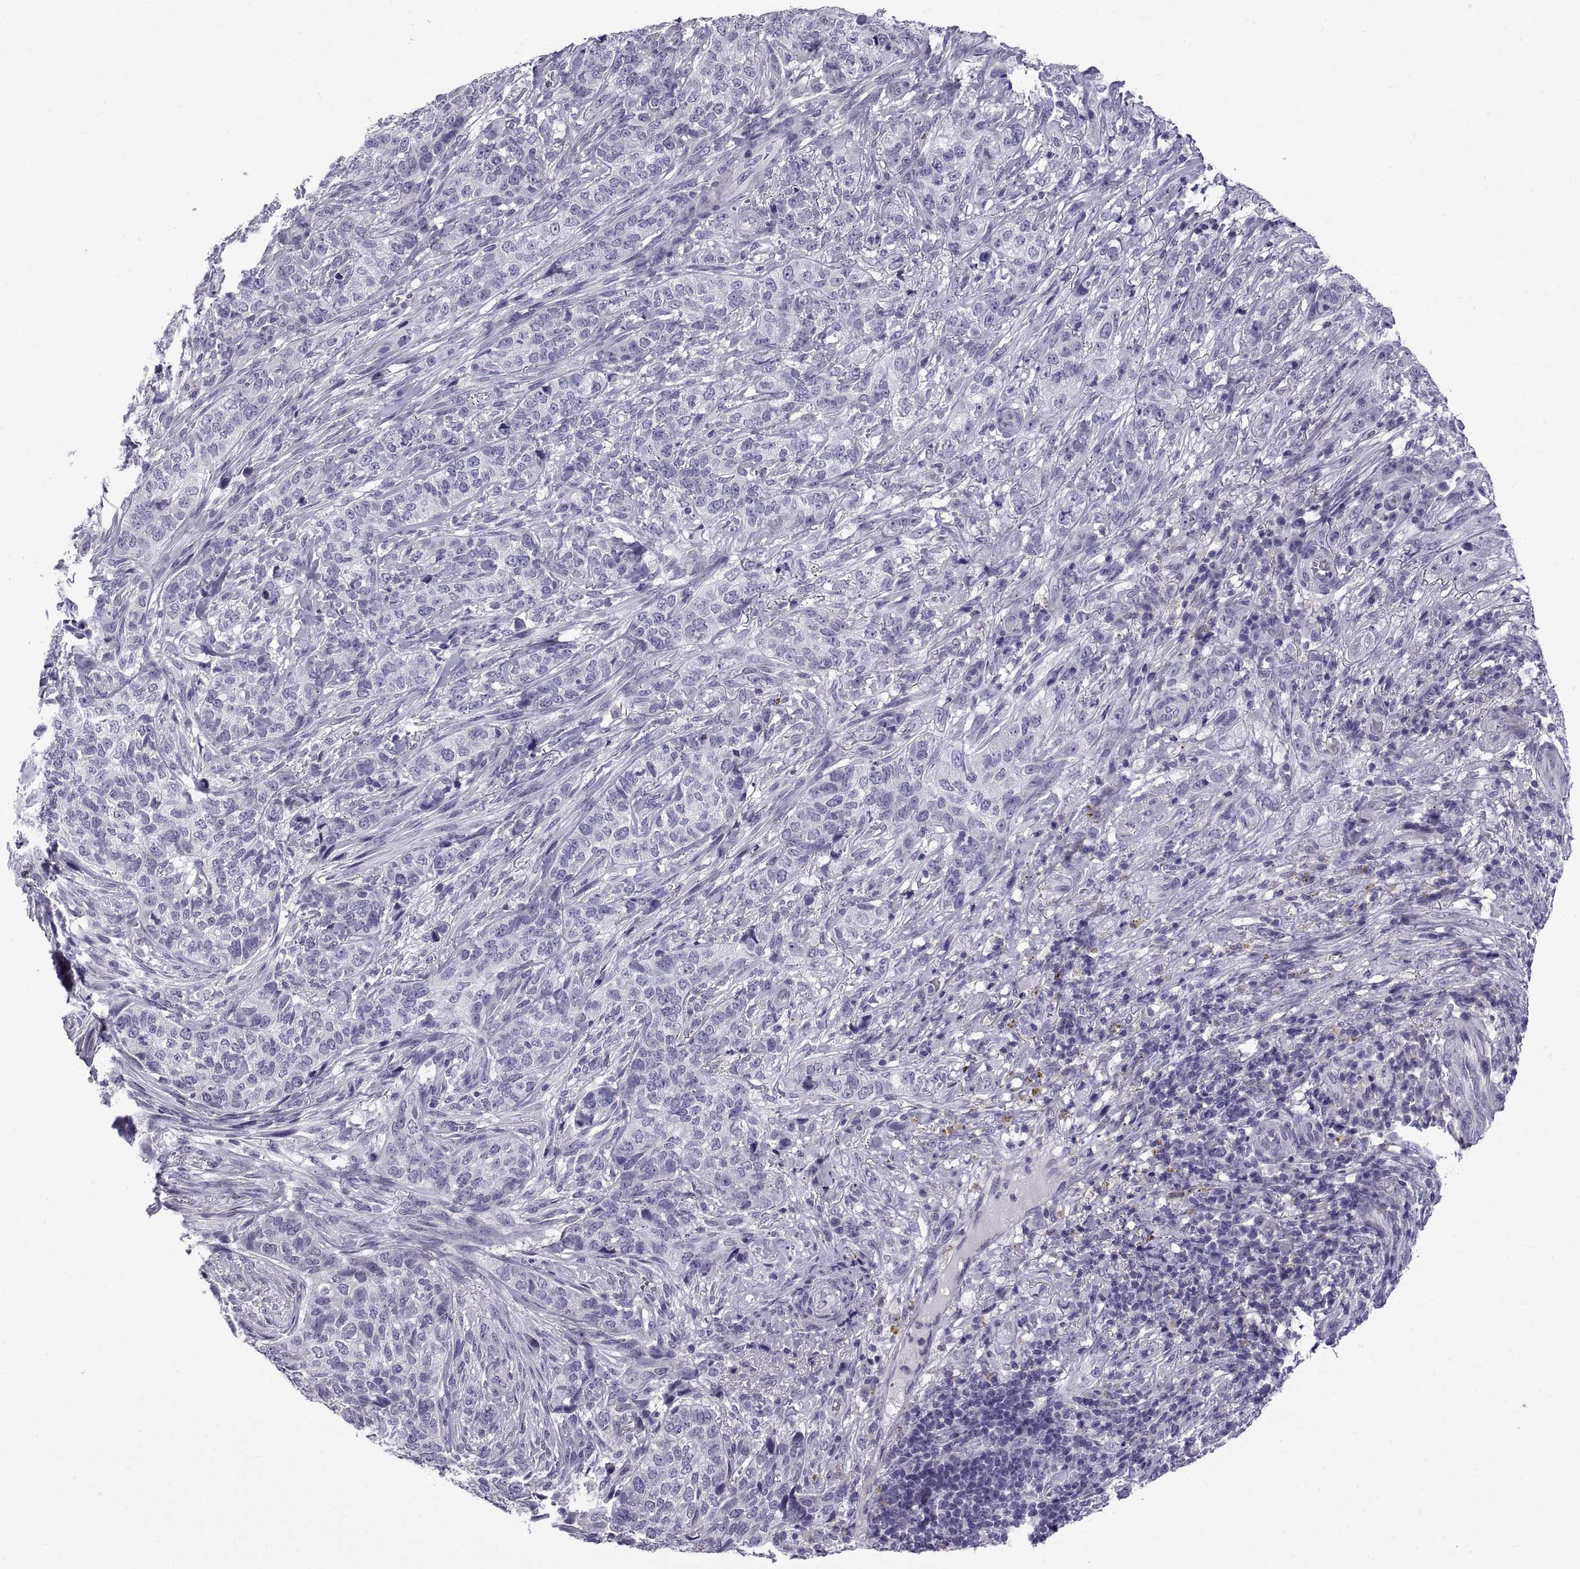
{"staining": {"intensity": "negative", "quantity": "none", "location": "none"}, "tissue": "skin cancer", "cell_type": "Tumor cells", "image_type": "cancer", "snomed": [{"axis": "morphology", "description": "Basal cell carcinoma"}, {"axis": "topography", "description": "Skin"}], "caption": "IHC histopathology image of human basal cell carcinoma (skin) stained for a protein (brown), which reveals no expression in tumor cells.", "gene": "SPDYE1", "patient": {"sex": "female", "age": 69}}